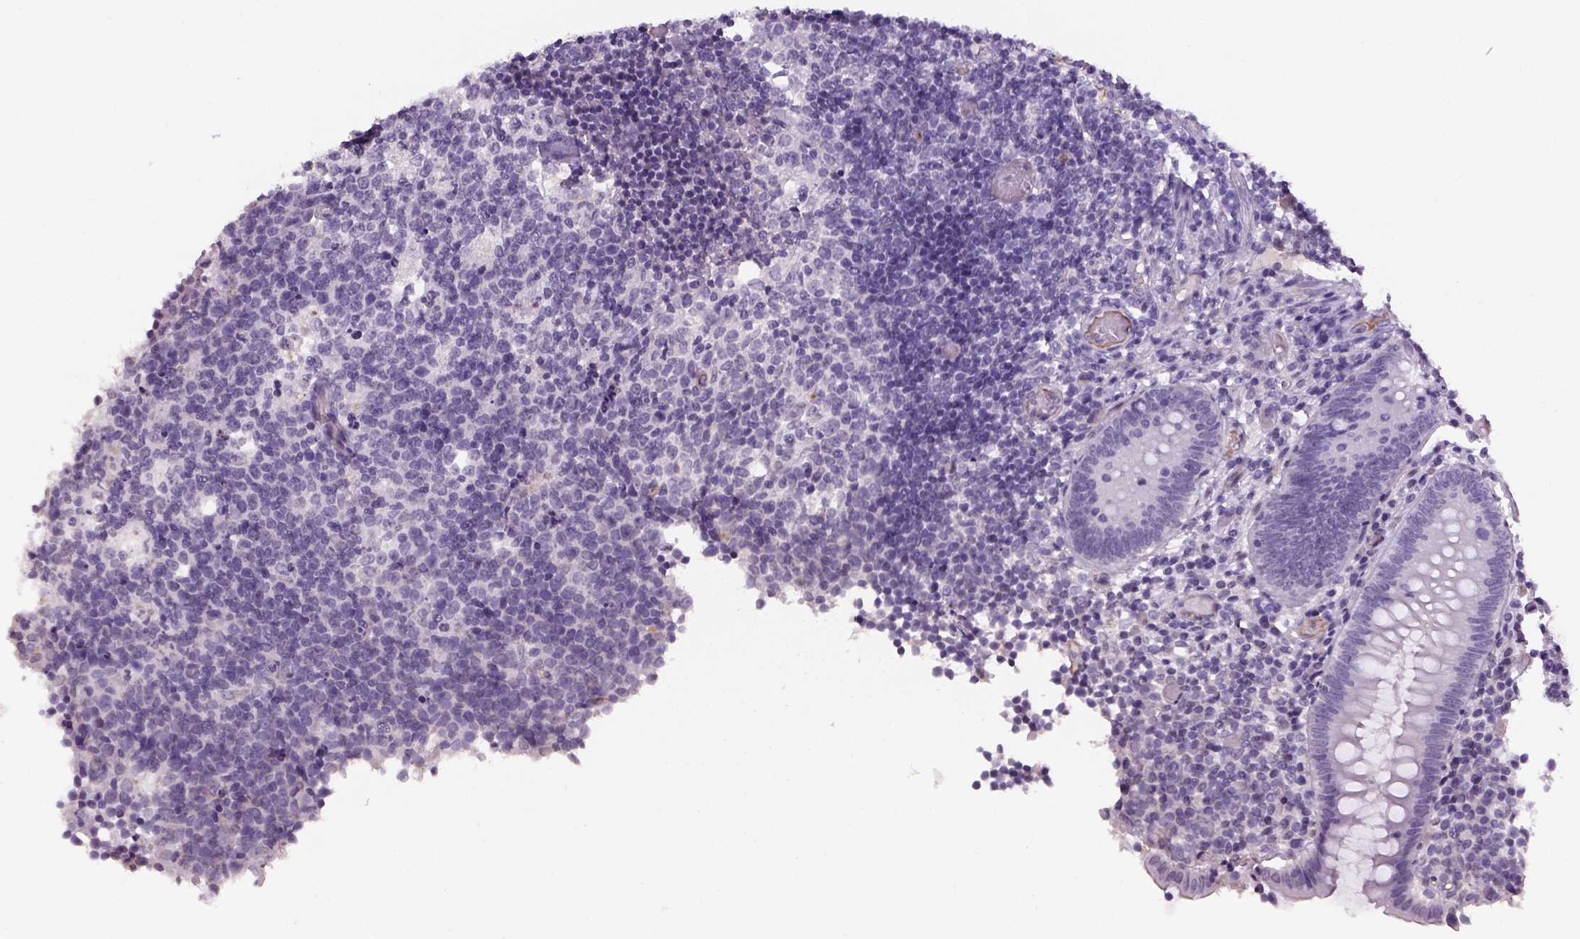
{"staining": {"intensity": "negative", "quantity": "none", "location": "none"}, "tissue": "appendix", "cell_type": "Glandular cells", "image_type": "normal", "snomed": [{"axis": "morphology", "description": "Normal tissue, NOS"}, {"axis": "topography", "description": "Appendix"}], "caption": "Immunohistochemical staining of benign human appendix shows no significant staining in glandular cells. (DAB immunohistochemistry (IHC) with hematoxylin counter stain).", "gene": "PRRT1", "patient": {"sex": "female", "age": 32}}